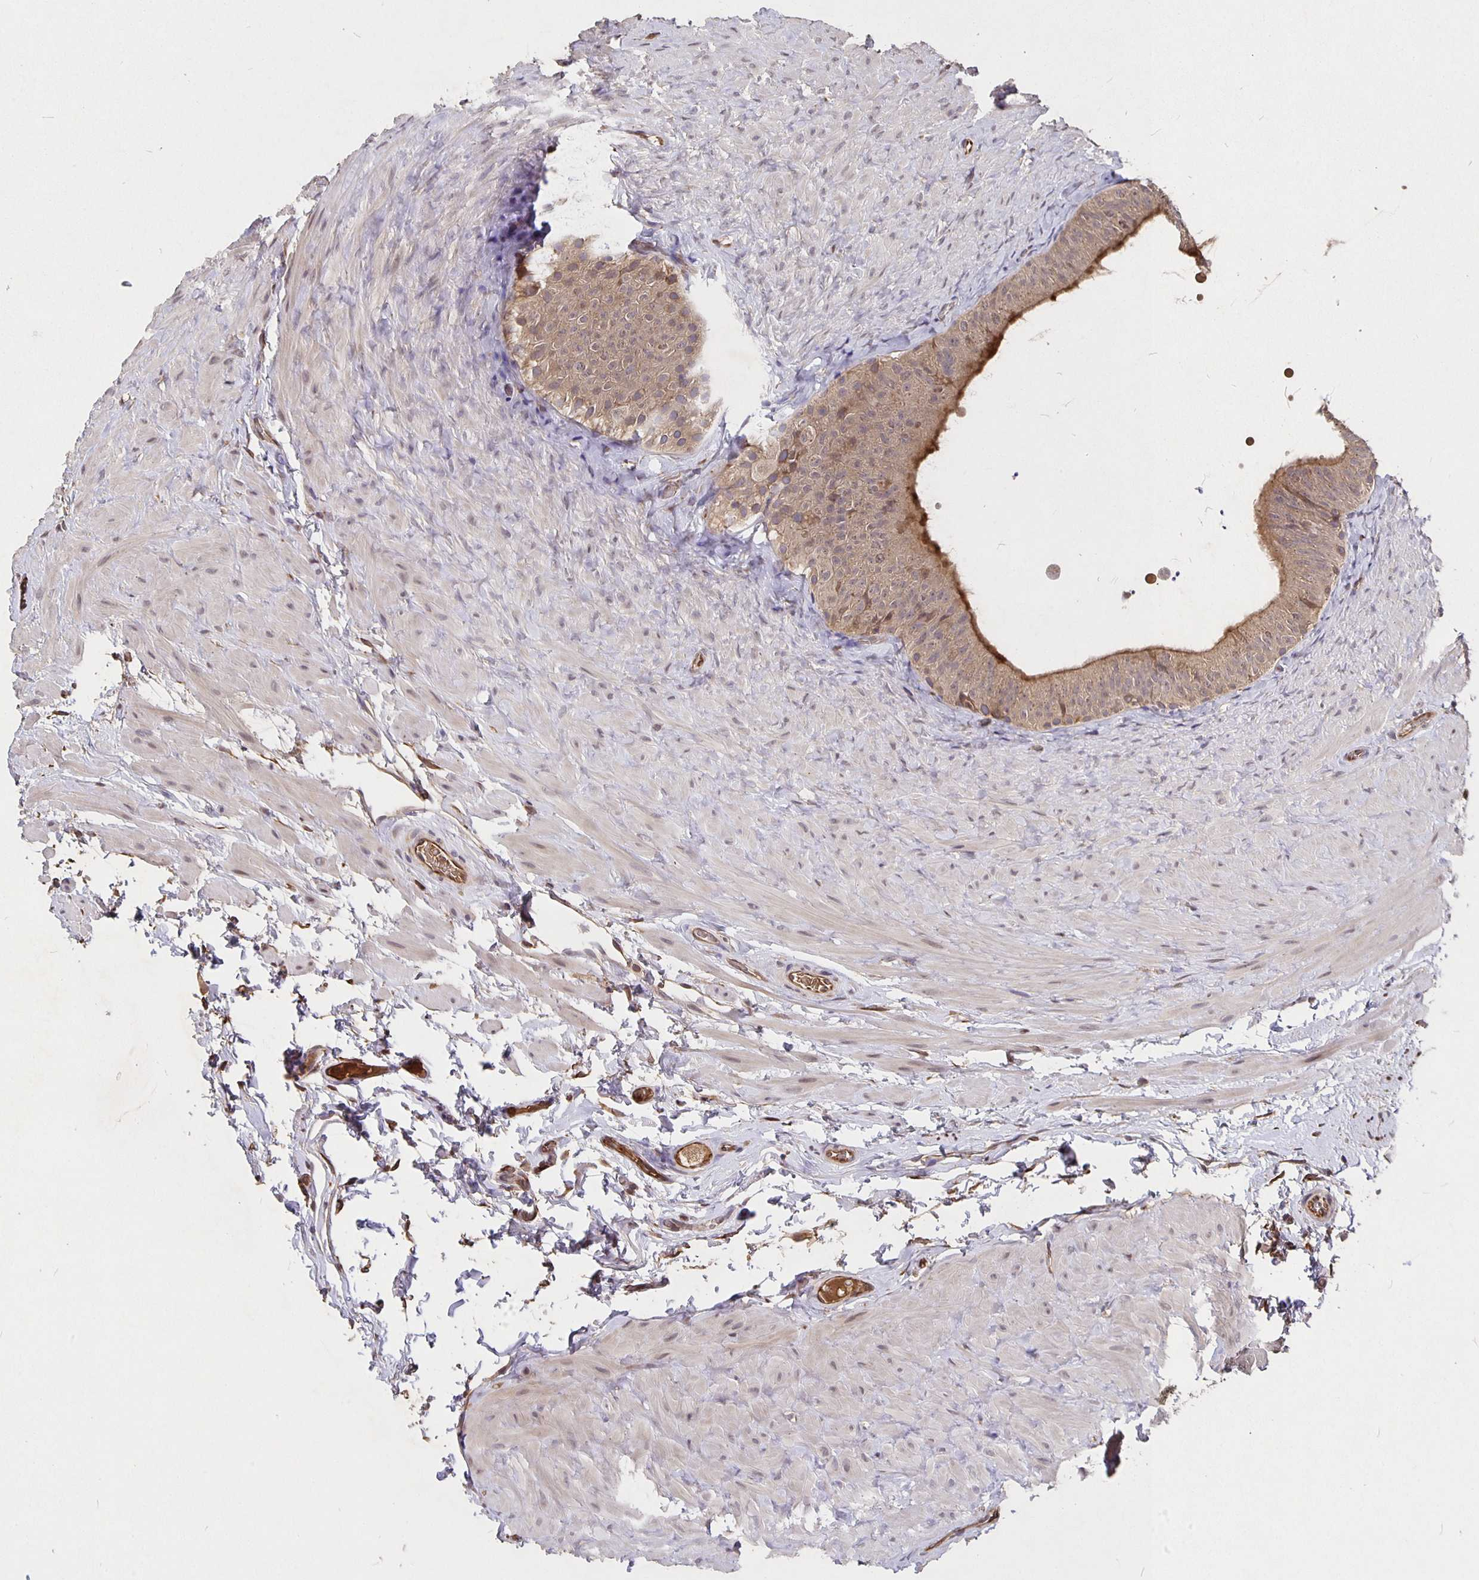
{"staining": {"intensity": "weak", "quantity": ">75%", "location": "cytoplasmic/membranous"}, "tissue": "epididymis", "cell_type": "Glandular cells", "image_type": "normal", "snomed": [{"axis": "morphology", "description": "Normal tissue, NOS"}, {"axis": "topography", "description": "Epididymis, spermatic cord, NOS"}, {"axis": "topography", "description": "Epididymis"}], "caption": "Weak cytoplasmic/membranous expression is present in about >75% of glandular cells in benign epididymis.", "gene": "NOG", "patient": {"sex": "male", "age": 31}}